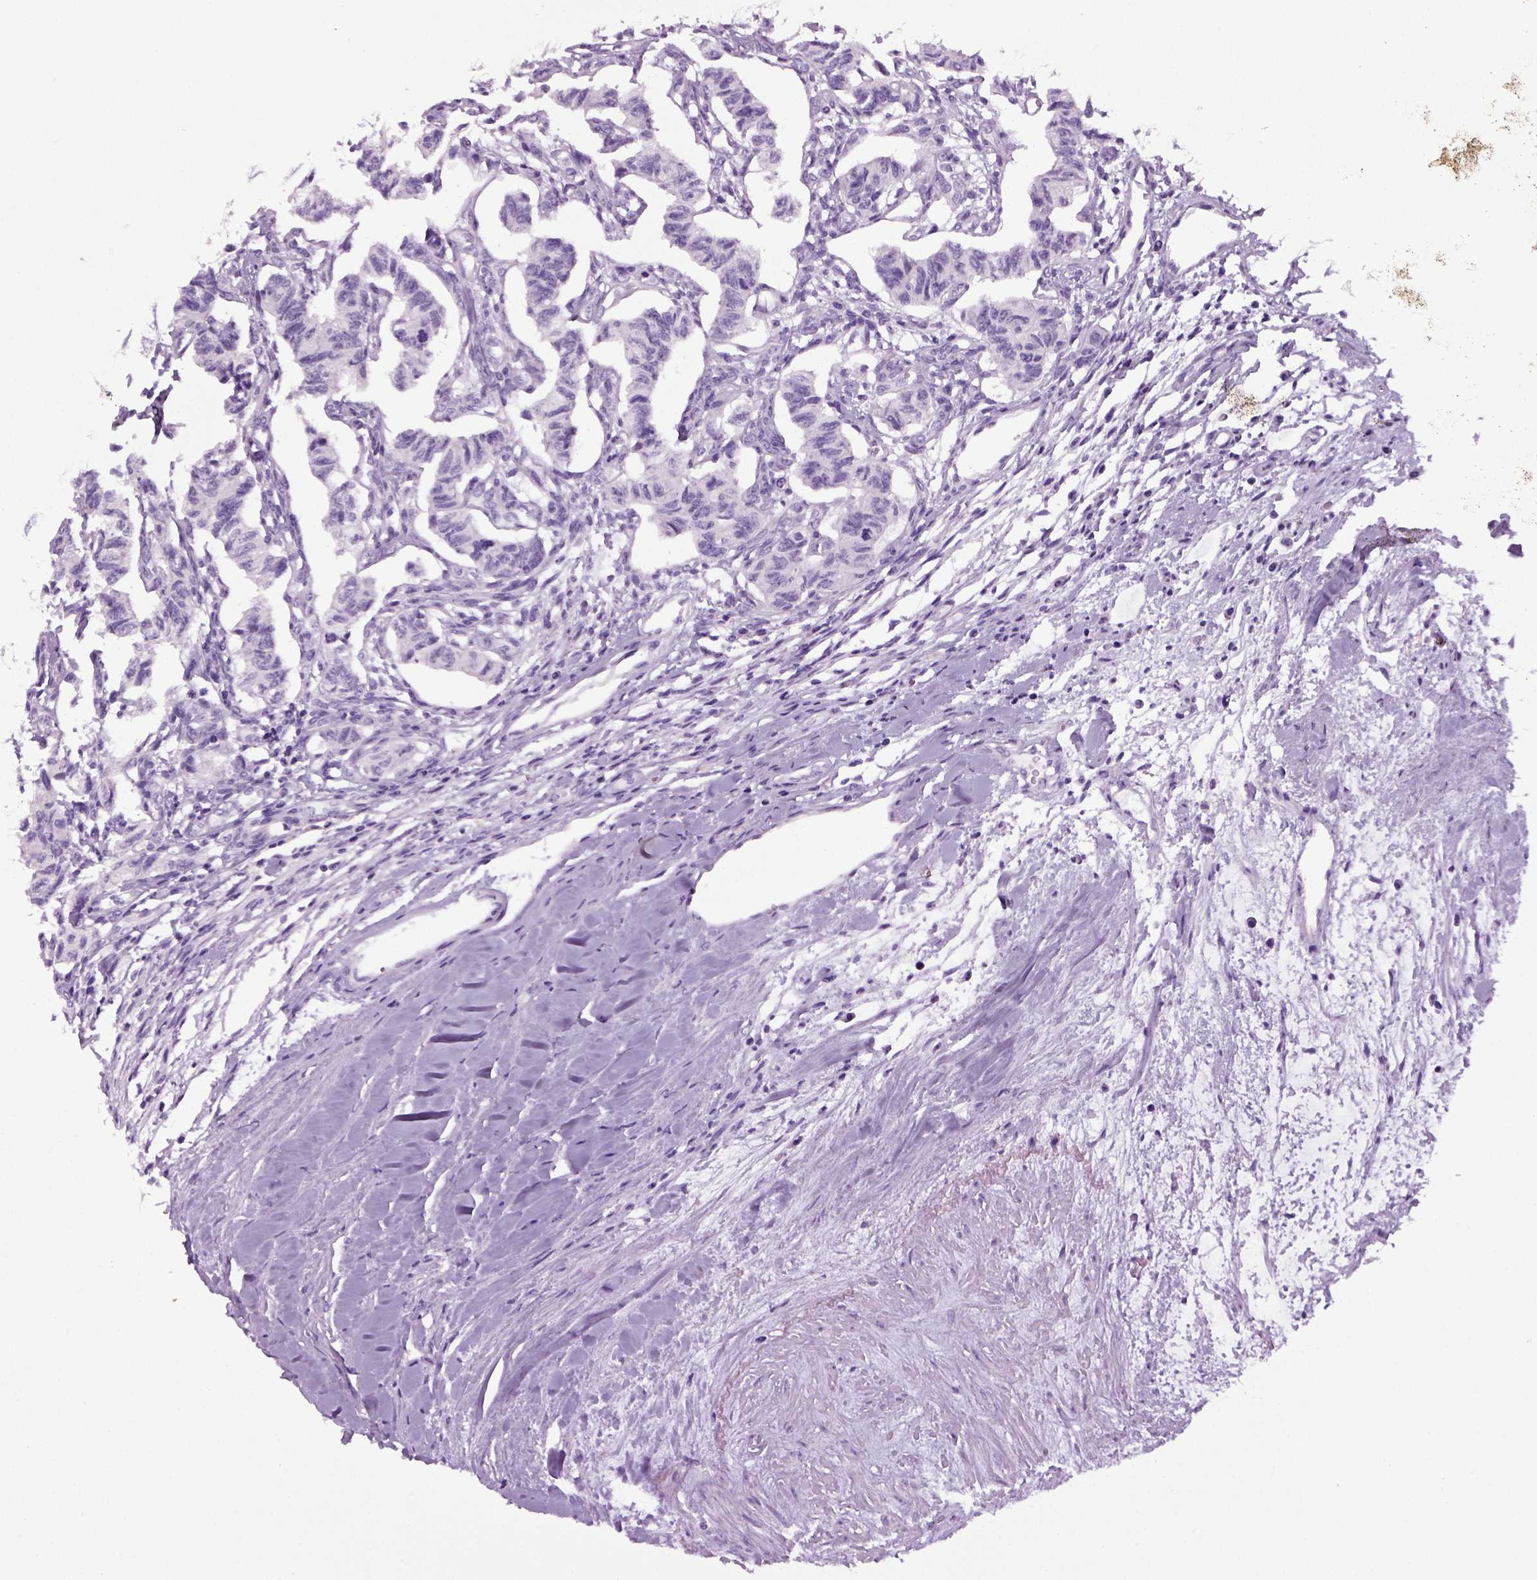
{"staining": {"intensity": "negative", "quantity": "none", "location": "none"}, "tissue": "carcinoid", "cell_type": "Tumor cells", "image_type": "cancer", "snomed": [{"axis": "morphology", "description": "Carcinoid, malignant, NOS"}, {"axis": "topography", "description": "Kidney"}], "caption": "Carcinoid (malignant) was stained to show a protein in brown. There is no significant positivity in tumor cells. (IHC, brightfield microscopy, high magnification).", "gene": "HMCN2", "patient": {"sex": "female", "age": 41}}